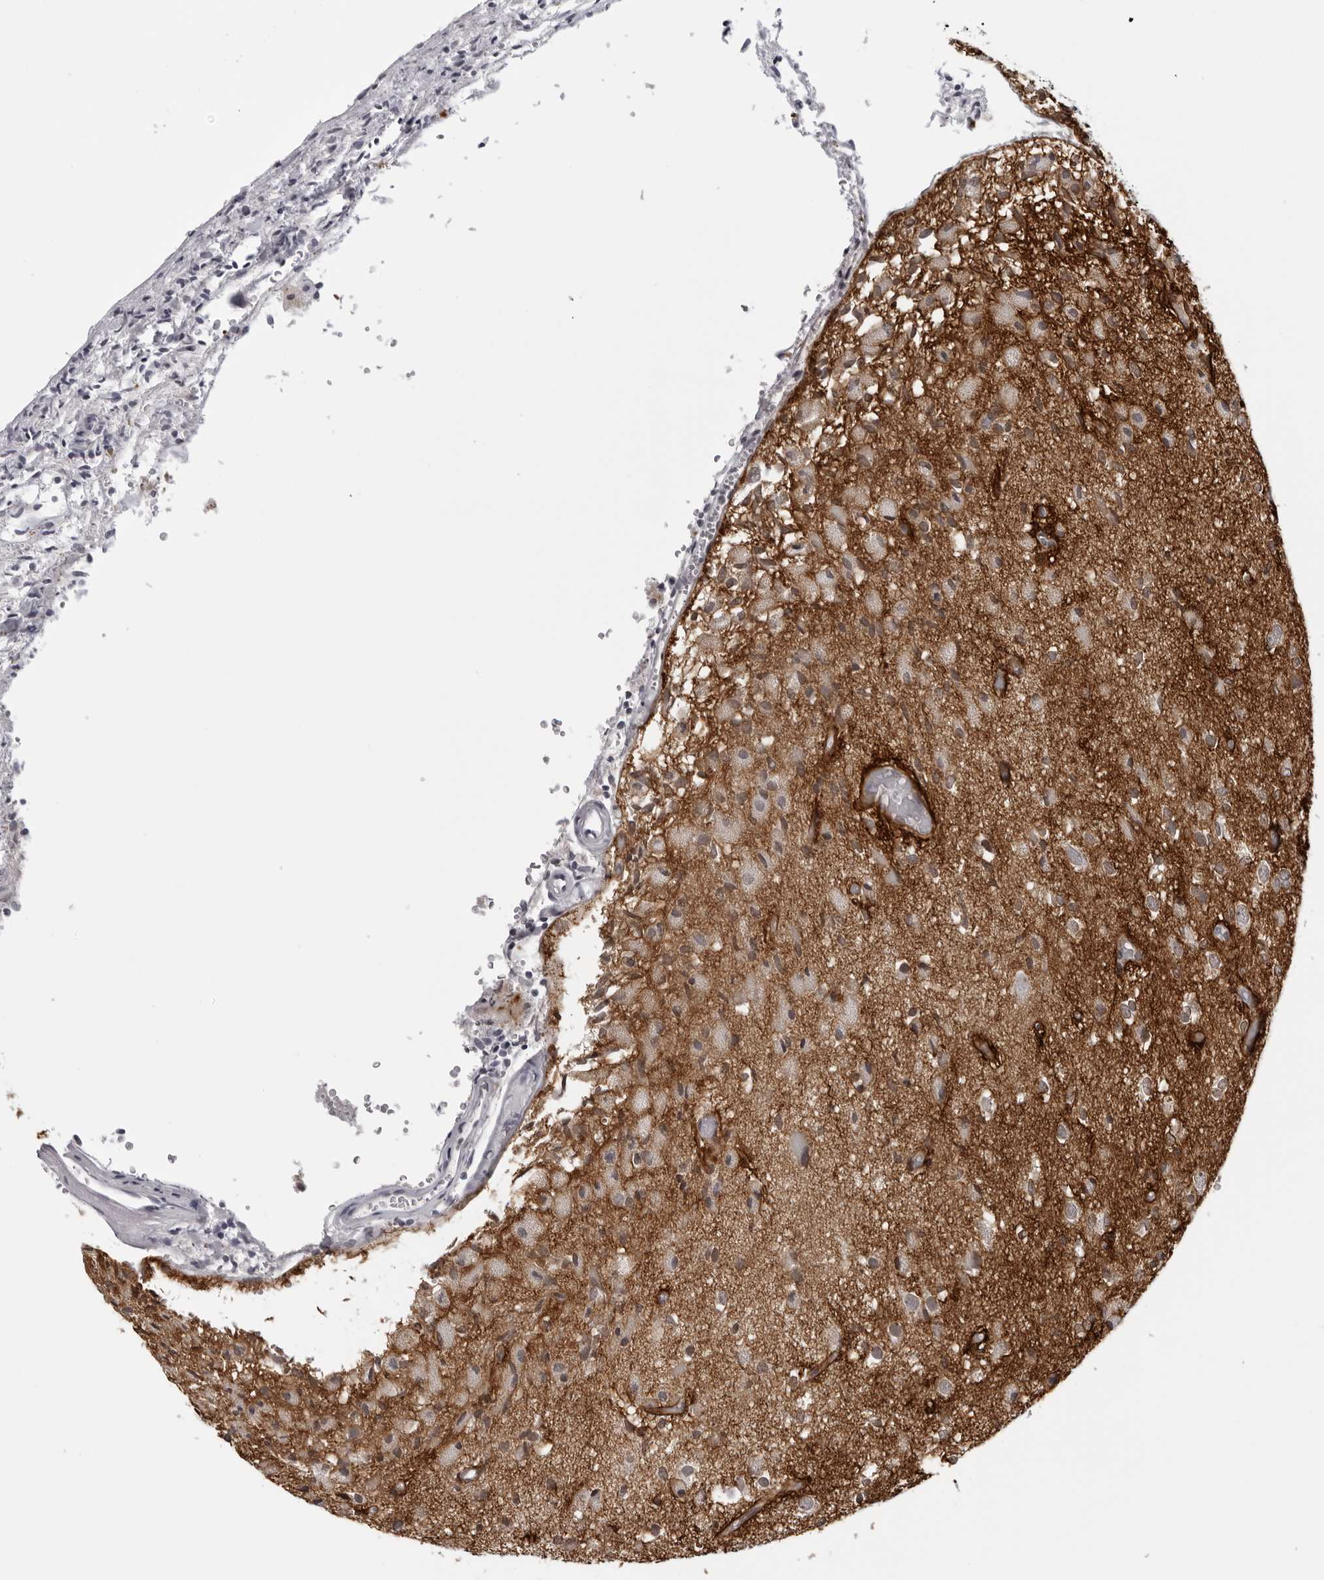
{"staining": {"intensity": "weak", "quantity": "<25%", "location": "cytoplasmic/membranous,nuclear"}, "tissue": "glioma", "cell_type": "Tumor cells", "image_type": "cancer", "snomed": [{"axis": "morphology", "description": "Normal tissue, NOS"}, {"axis": "morphology", "description": "Glioma, malignant, High grade"}, {"axis": "topography", "description": "Cerebral cortex"}], "caption": "This is an IHC photomicrograph of malignant glioma (high-grade). There is no positivity in tumor cells.", "gene": "PRUNE1", "patient": {"sex": "male", "age": 77}}